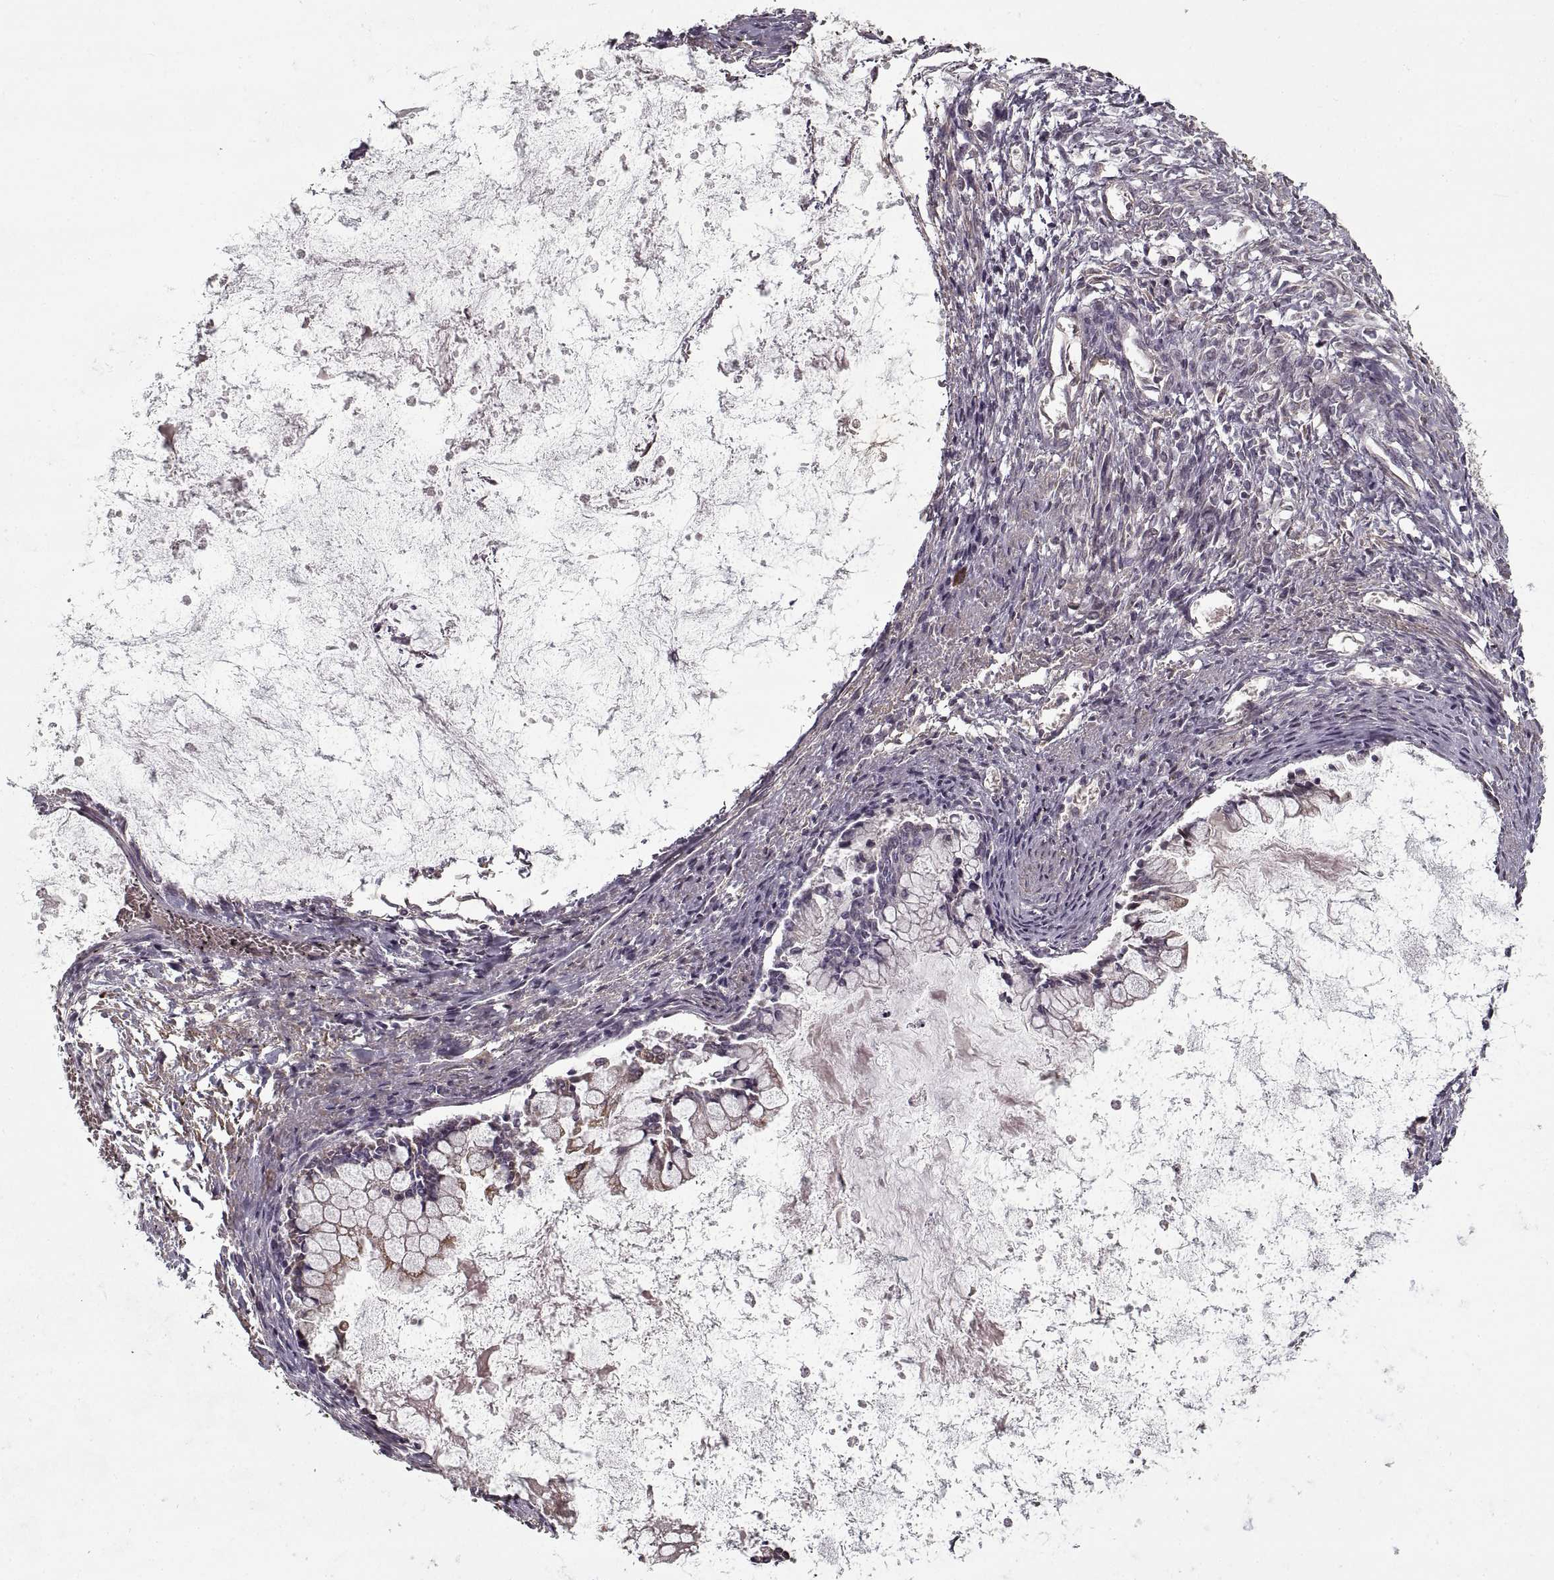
{"staining": {"intensity": "negative", "quantity": "none", "location": "none"}, "tissue": "ovarian cancer", "cell_type": "Tumor cells", "image_type": "cancer", "snomed": [{"axis": "morphology", "description": "Cystadenocarcinoma, mucinous, NOS"}, {"axis": "topography", "description": "Ovary"}], "caption": "IHC micrograph of human ovarian mucinous cystadenocarcinoma stained for a protein (brown), which reveals no positivity in tumor cells.", "gene": "LAMB2", "patient": {"sex": "female", "age": 67}}